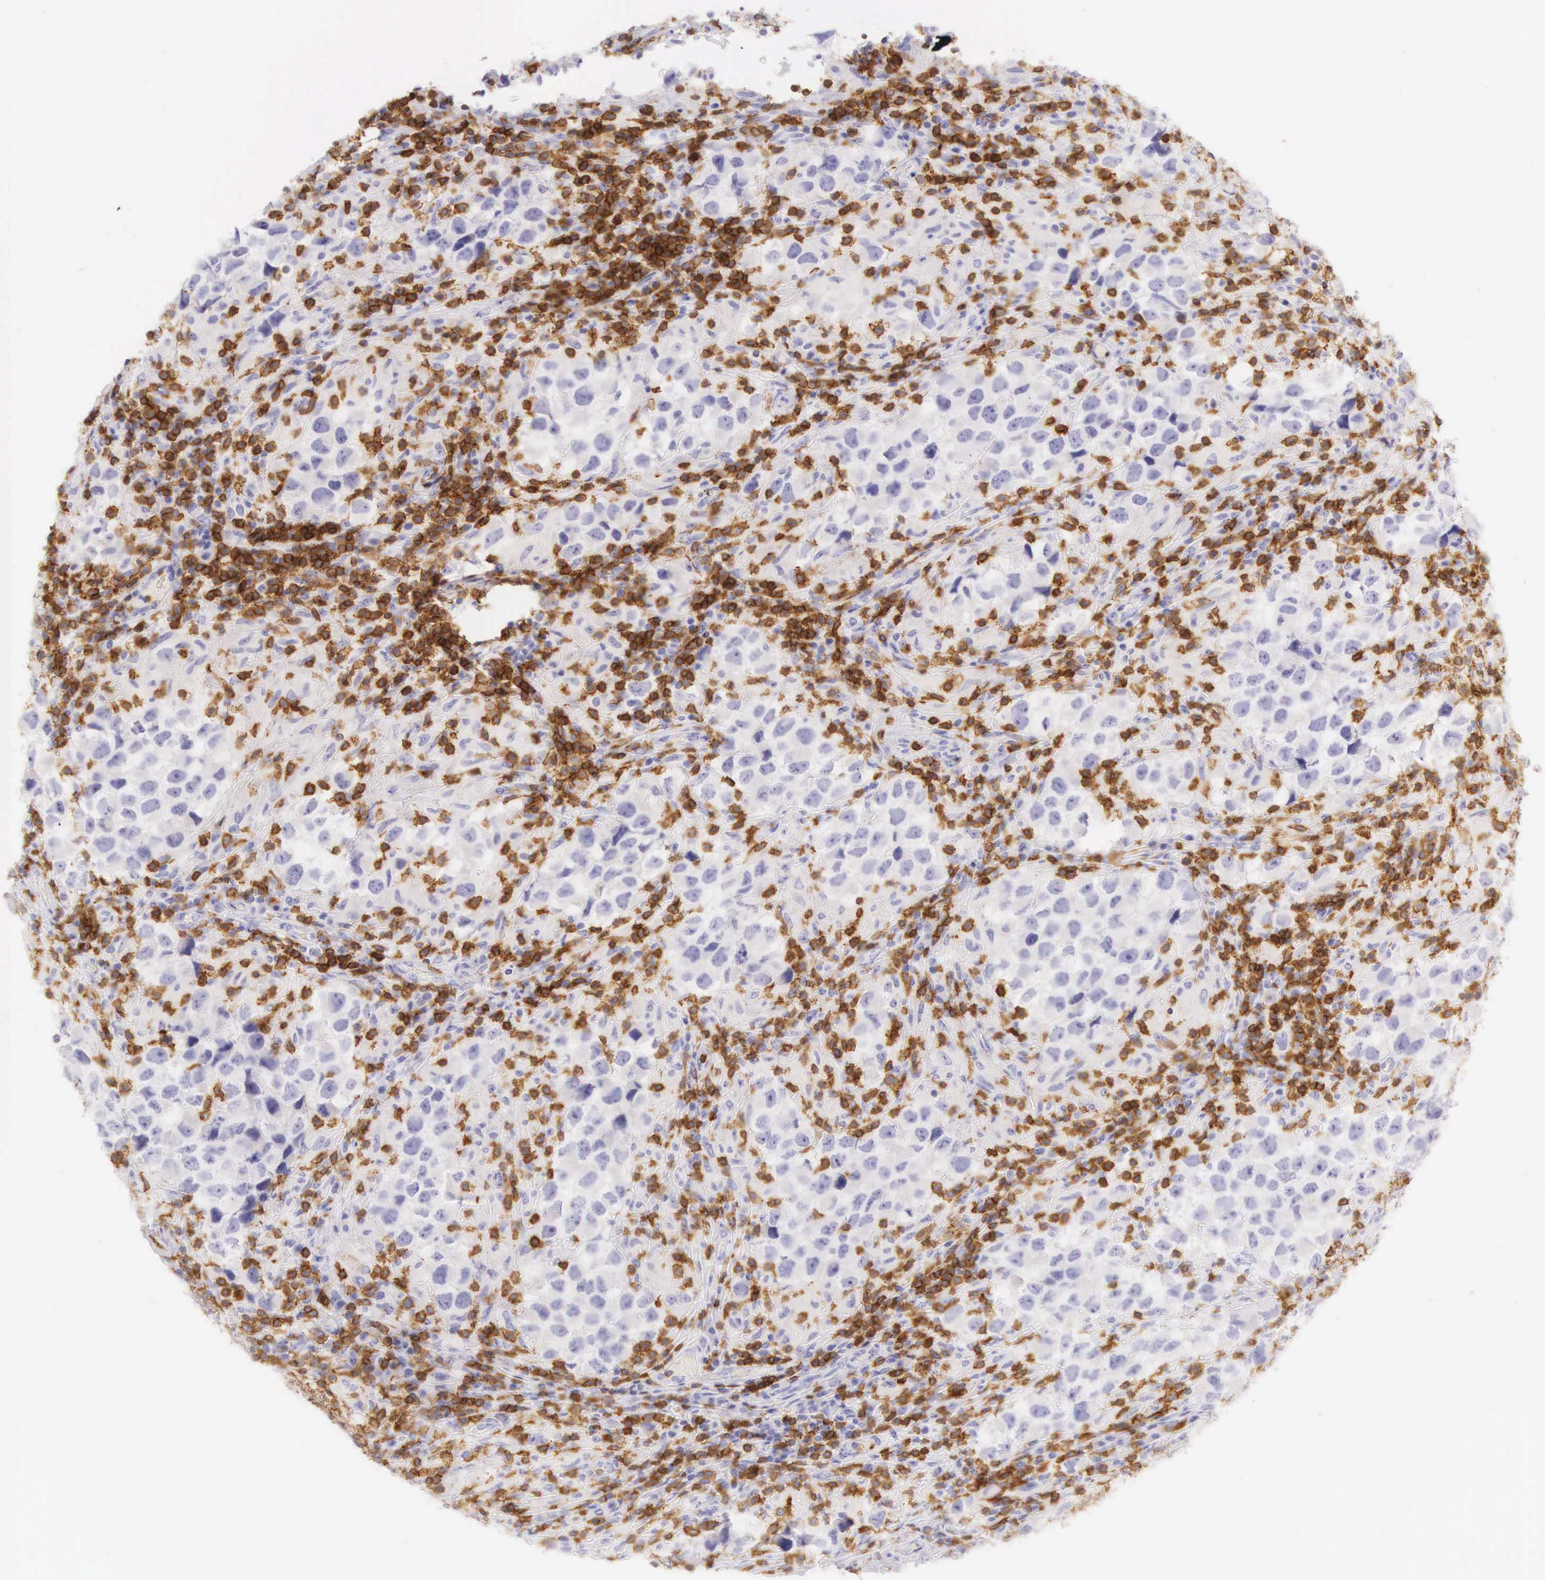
{"staining": {"intensity": "negative", "quantity": "none", "location": "none"}, "tissue": "testis cancer", "cell_type": "Tumor cells", "image_type": "cancer", "snomed": [{"axis": "morphology", "description": "Carcinoma, Embryonal, NOS"}, {"axis": "topography", "description": "Testis"}], "caption": "Tumor cells show no significant expression in testis cancer. (Stains: DAB IHC with hematoxylin counter stain, Microscopy: brightfield microscopy at high magnification).", "gene": "CD3E", "patient": {"sex": "male", "age": 21}}